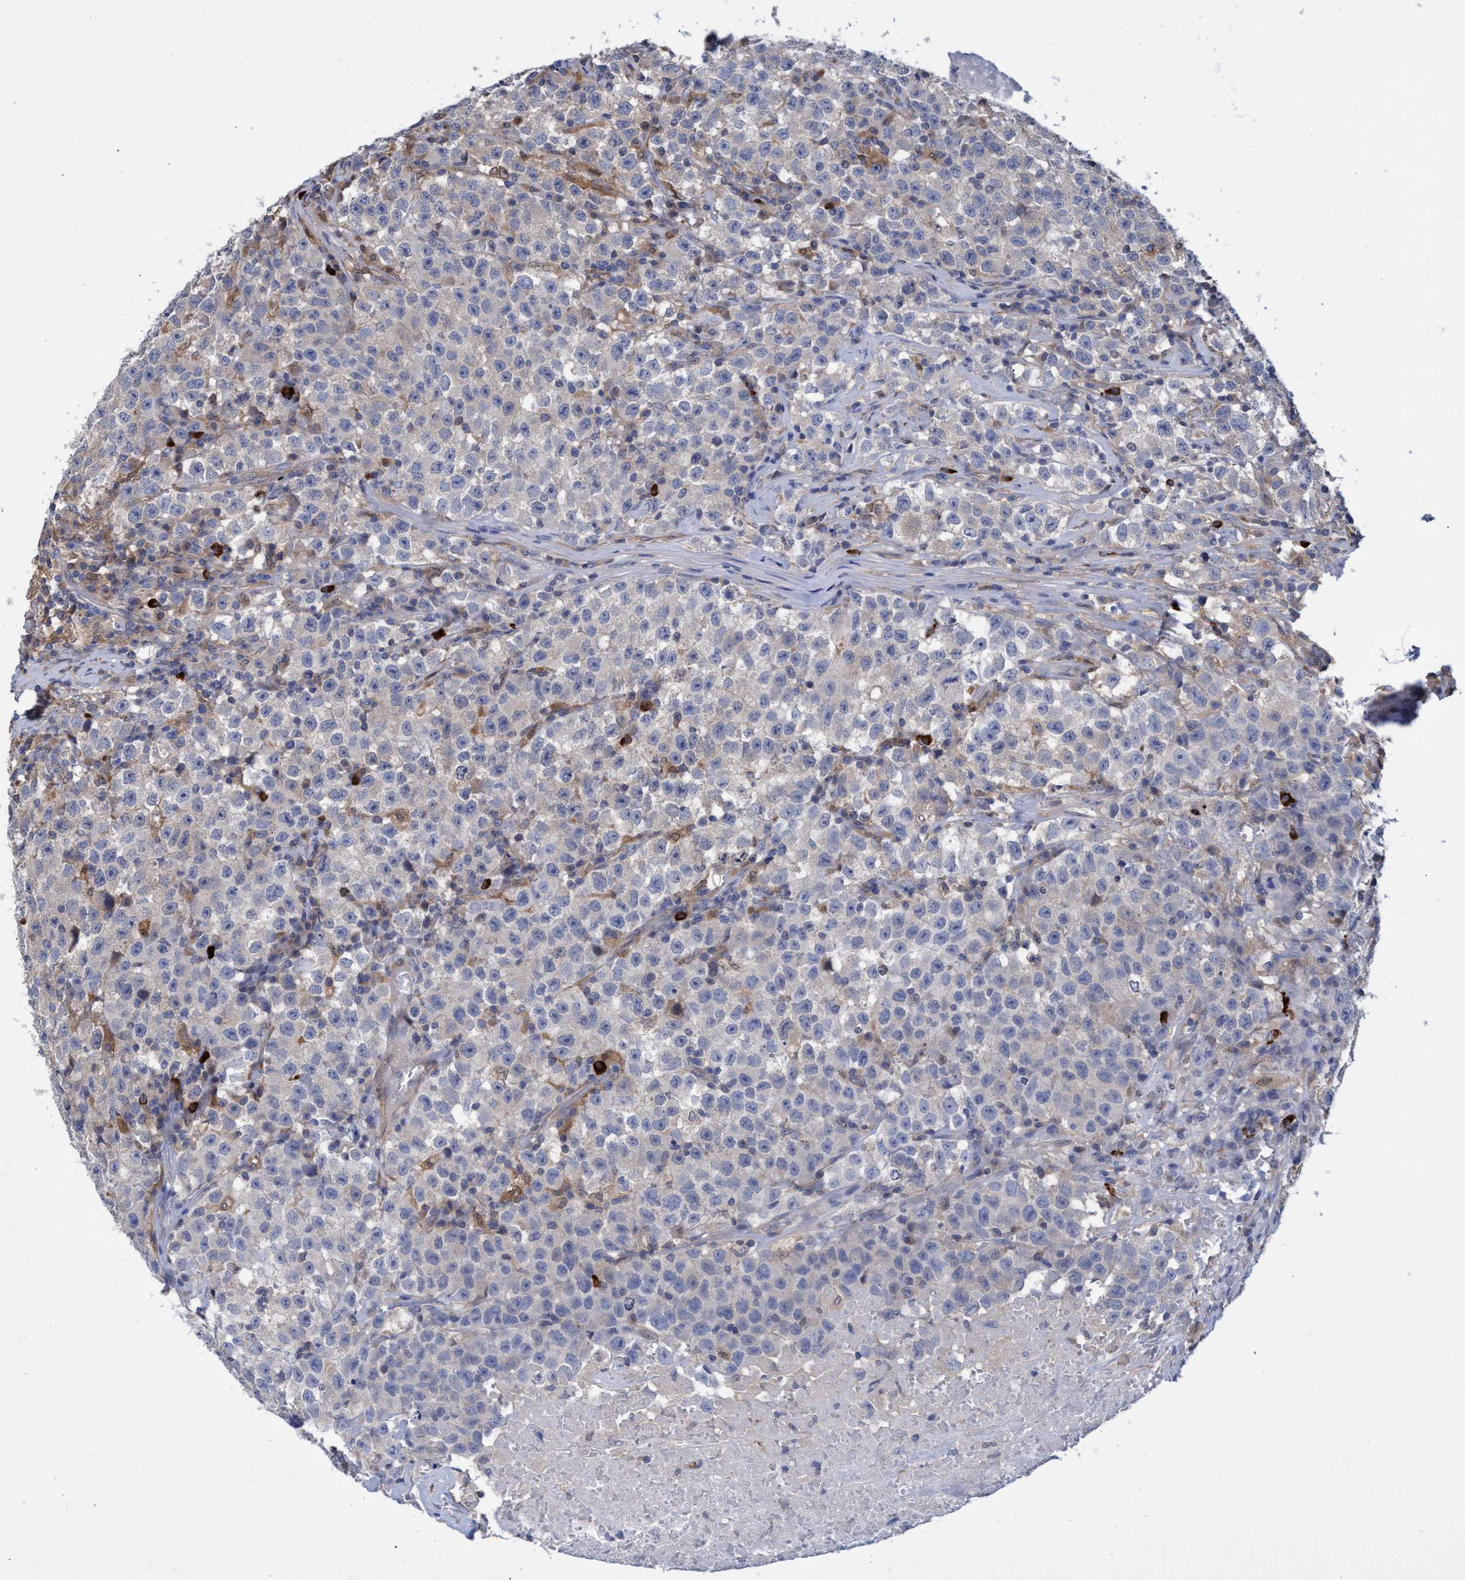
{"staining": {"intensity": "negative", "quantity": "none", "location": "none"}, "tissue": "testis cancer", "cell_type": "Tumor cells", "image_type": "cancer", "snomed": [{"axis": "morphology", "description": "Seminoma, NOS"}, {"axis": "topography", "description": "Testis"}], "caption": "This is an immunohistochemistry micrograph of testis seminoma. There is no expression in tumor cells.", "gene": "PNPO", "patient": {"sex": "male", "age": 22}}